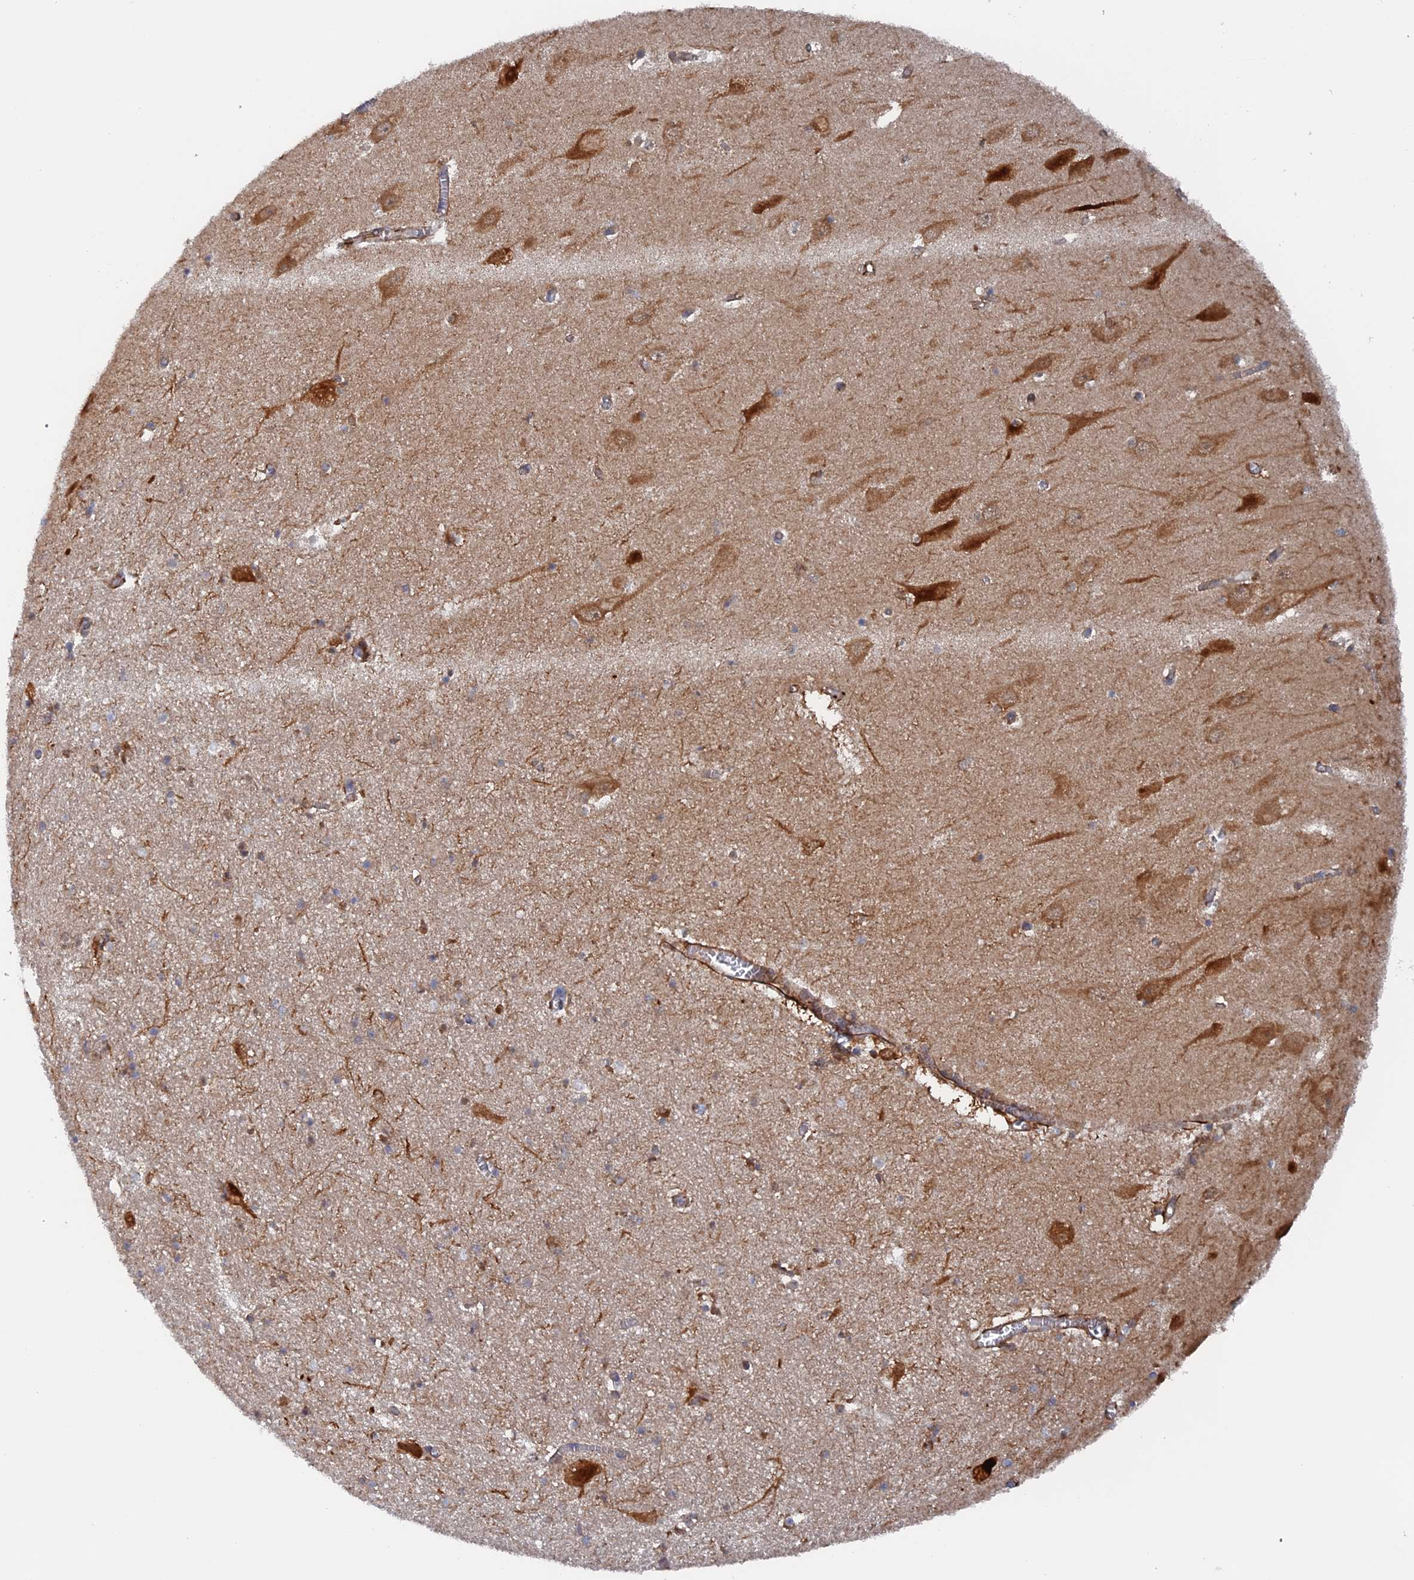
{"staining": {"intensity": "weak", "quantity": "<25%", "location": "cytoplasmic/membranous"}, "tissue": "hippocampus", "cell_type": "Glial cells", "image_type": "normal", "snomed": [{"axis": "morphology", "description": "Normal tissue, NOS"}, {"axis": "topography", "description": "Hippocampus"}], "caption": "A photomicrograph of hippocampus stained for a protein shows no brown staining in glial cells.", "gene": "TMEM196", "patient": {"sex": "female", "age": 64}}